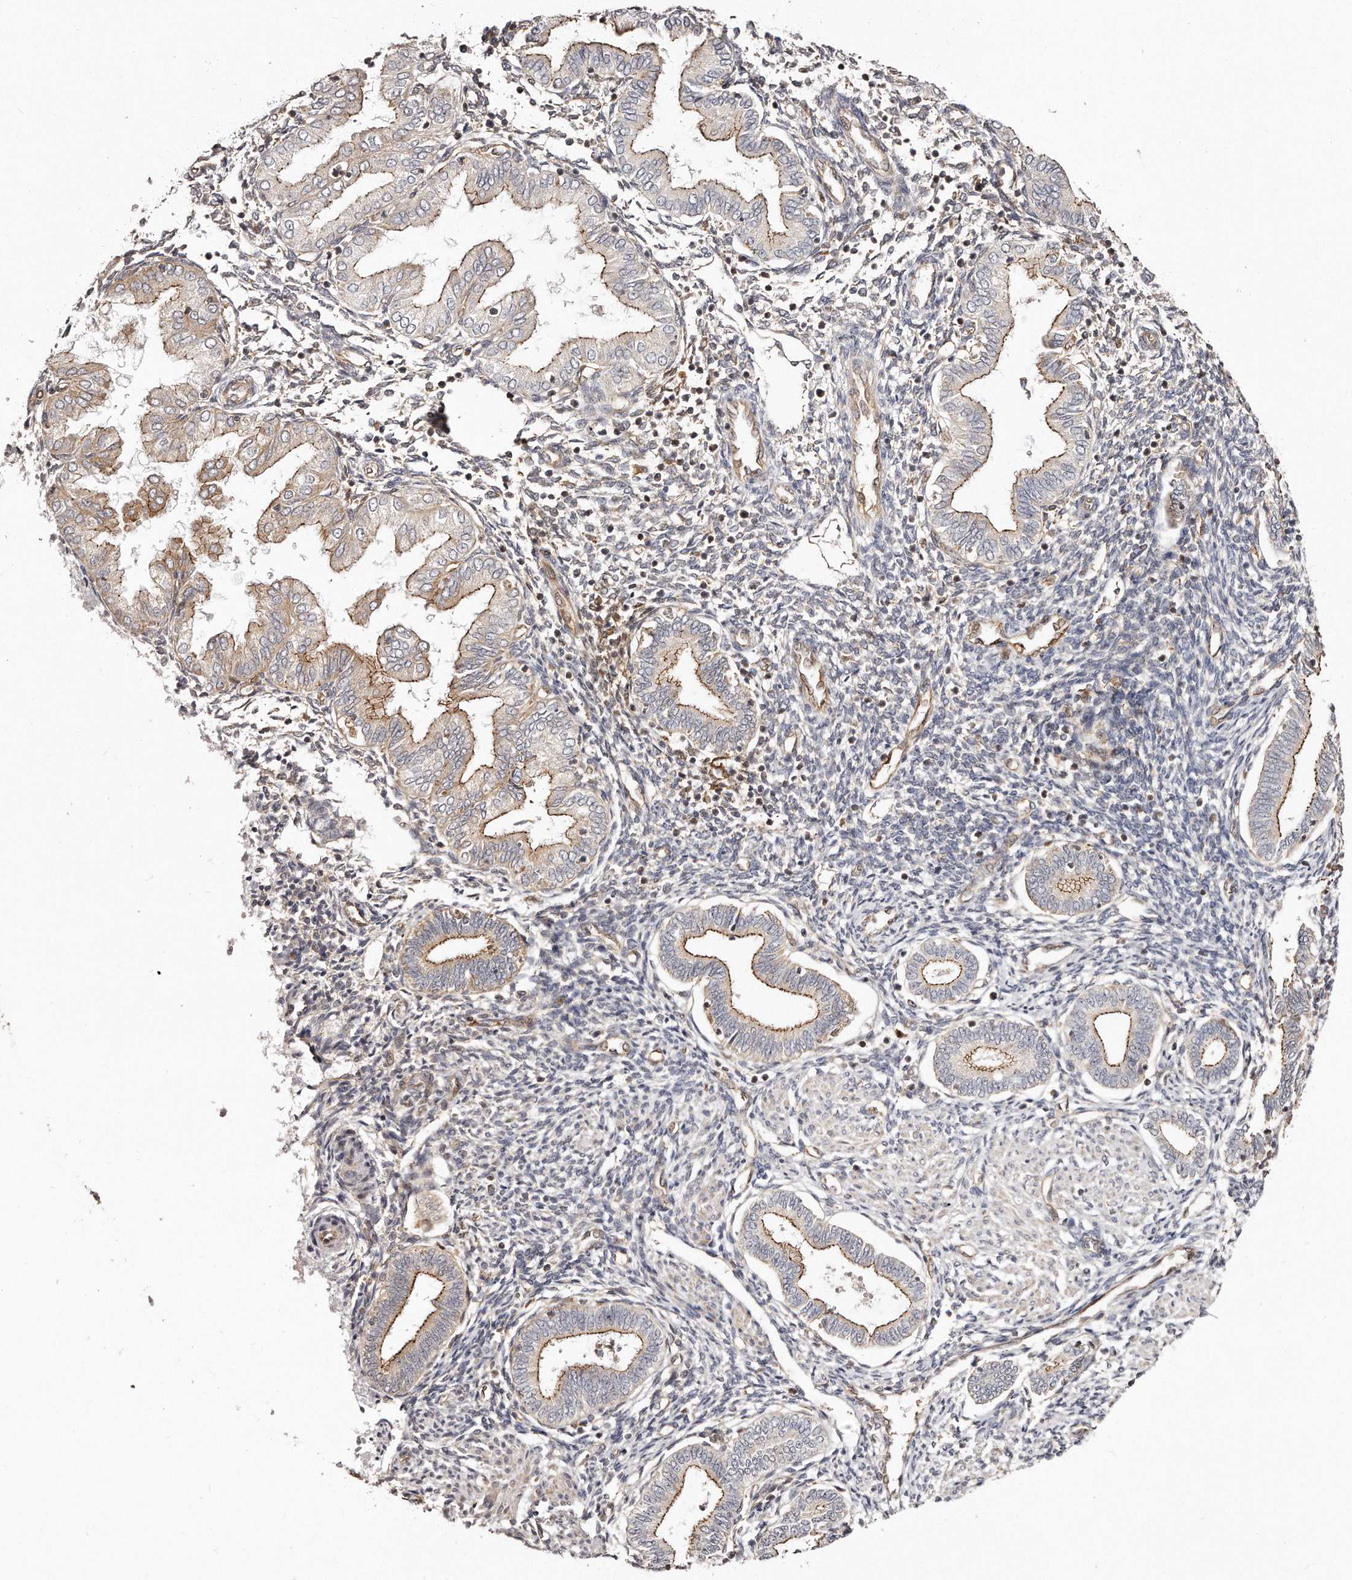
{"staining": {"intensity": "negative", "quantity": "none", "location": "none"}, "tissue": "endometrium", "cell_type": "Cells in endometrial stroma", "image_type": "normal", "snomed": [{"axis": "morphology", "description": "Normal tissue, NOS"}, {"axis": "topography", "description": "Endometrium"}], "caption": "DAB (3,3'-diaminobenzidine) immunohistochemical staining of normal endometrium demonstrates no significant staining in cells in endometrial stroma.", "gene": "GBP4", "patient": {"sex": "female", "age": 53}}